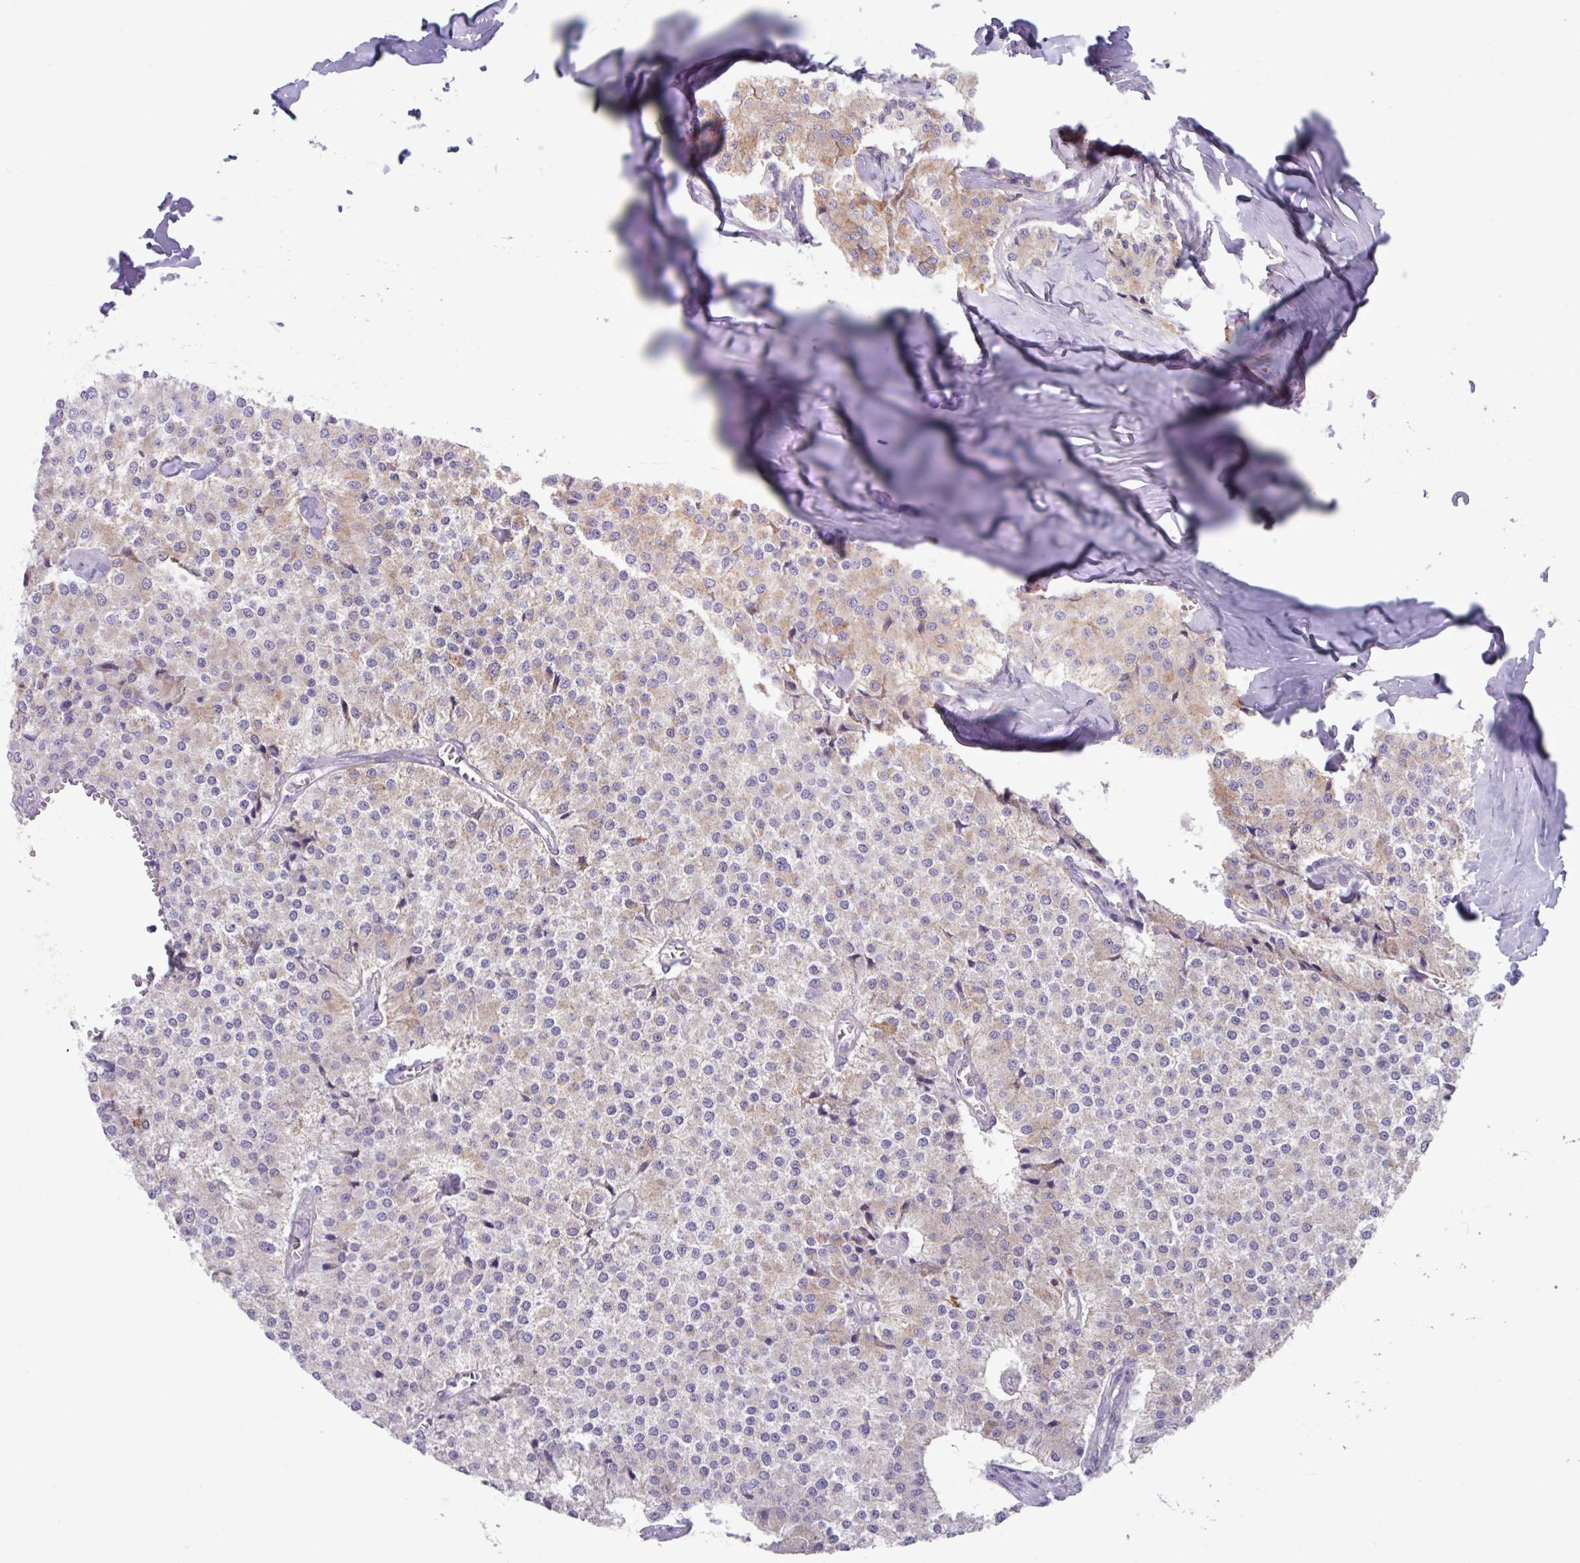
{"staining": {"intensity": "weak", "quantity": "<25%", "location": "cytoplasmic/membranous"}, "tissue": "carcinoid", "cell_type": "Tumor cells", "image_type": "cancer", "snomed": [{"axis": "morphology", "description": "Carcinoid, malignant, NOS"}, {"axis": "topography", "description": "Colon"}], "caption": "Carcinoid stained for a protein using immunohistochemistry exhibits no expression tumor cells.", "gene": "OTULIN", "patient": {"sex": "female", "age": 52}}